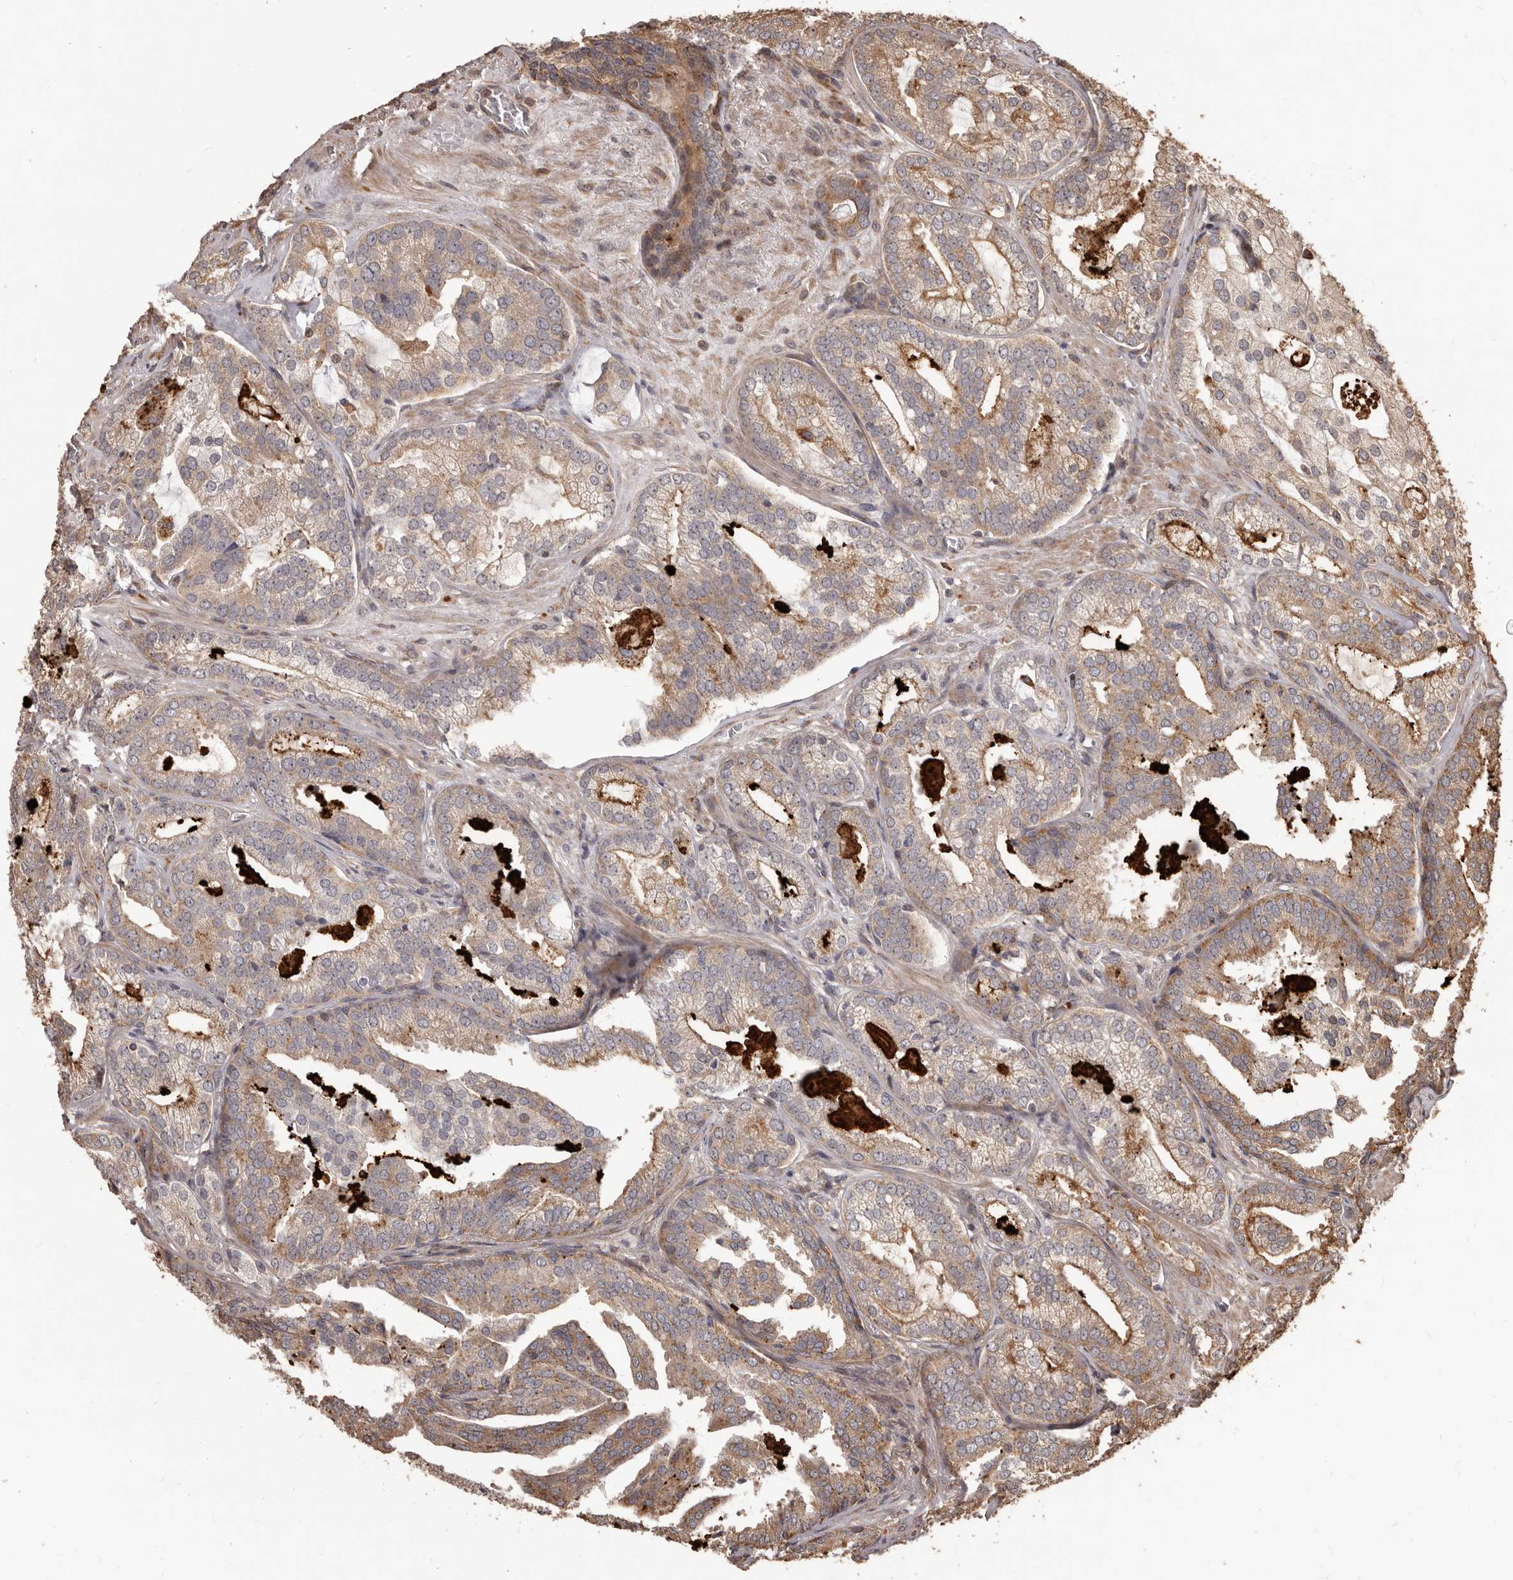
{"staining": {"intensity": "weak", "quantity": "25%-75%", "location": "cytoplasmic/membranous"}, "tissue": "prostate cancer", "cell_type": "Tumor cells", "image_type": "cancer", "snomed": [{"axis": "morphology", "description": "Normal morphology"}, {"axis": "morphology", "description": "Adenocarcinoma, Low grade"}, {"axis": "topography", "description": "Prostate"}], "caption": "Approximately 25%-75% of tumor cells in human low-grade adenocarcinoma (prostate) reveal weak cytoplasmic/membranous protein positivity as visualized by brown immunohistochemical staining.", "gene": "MTO1", "patient": {"sex": "male", "age": 72}}